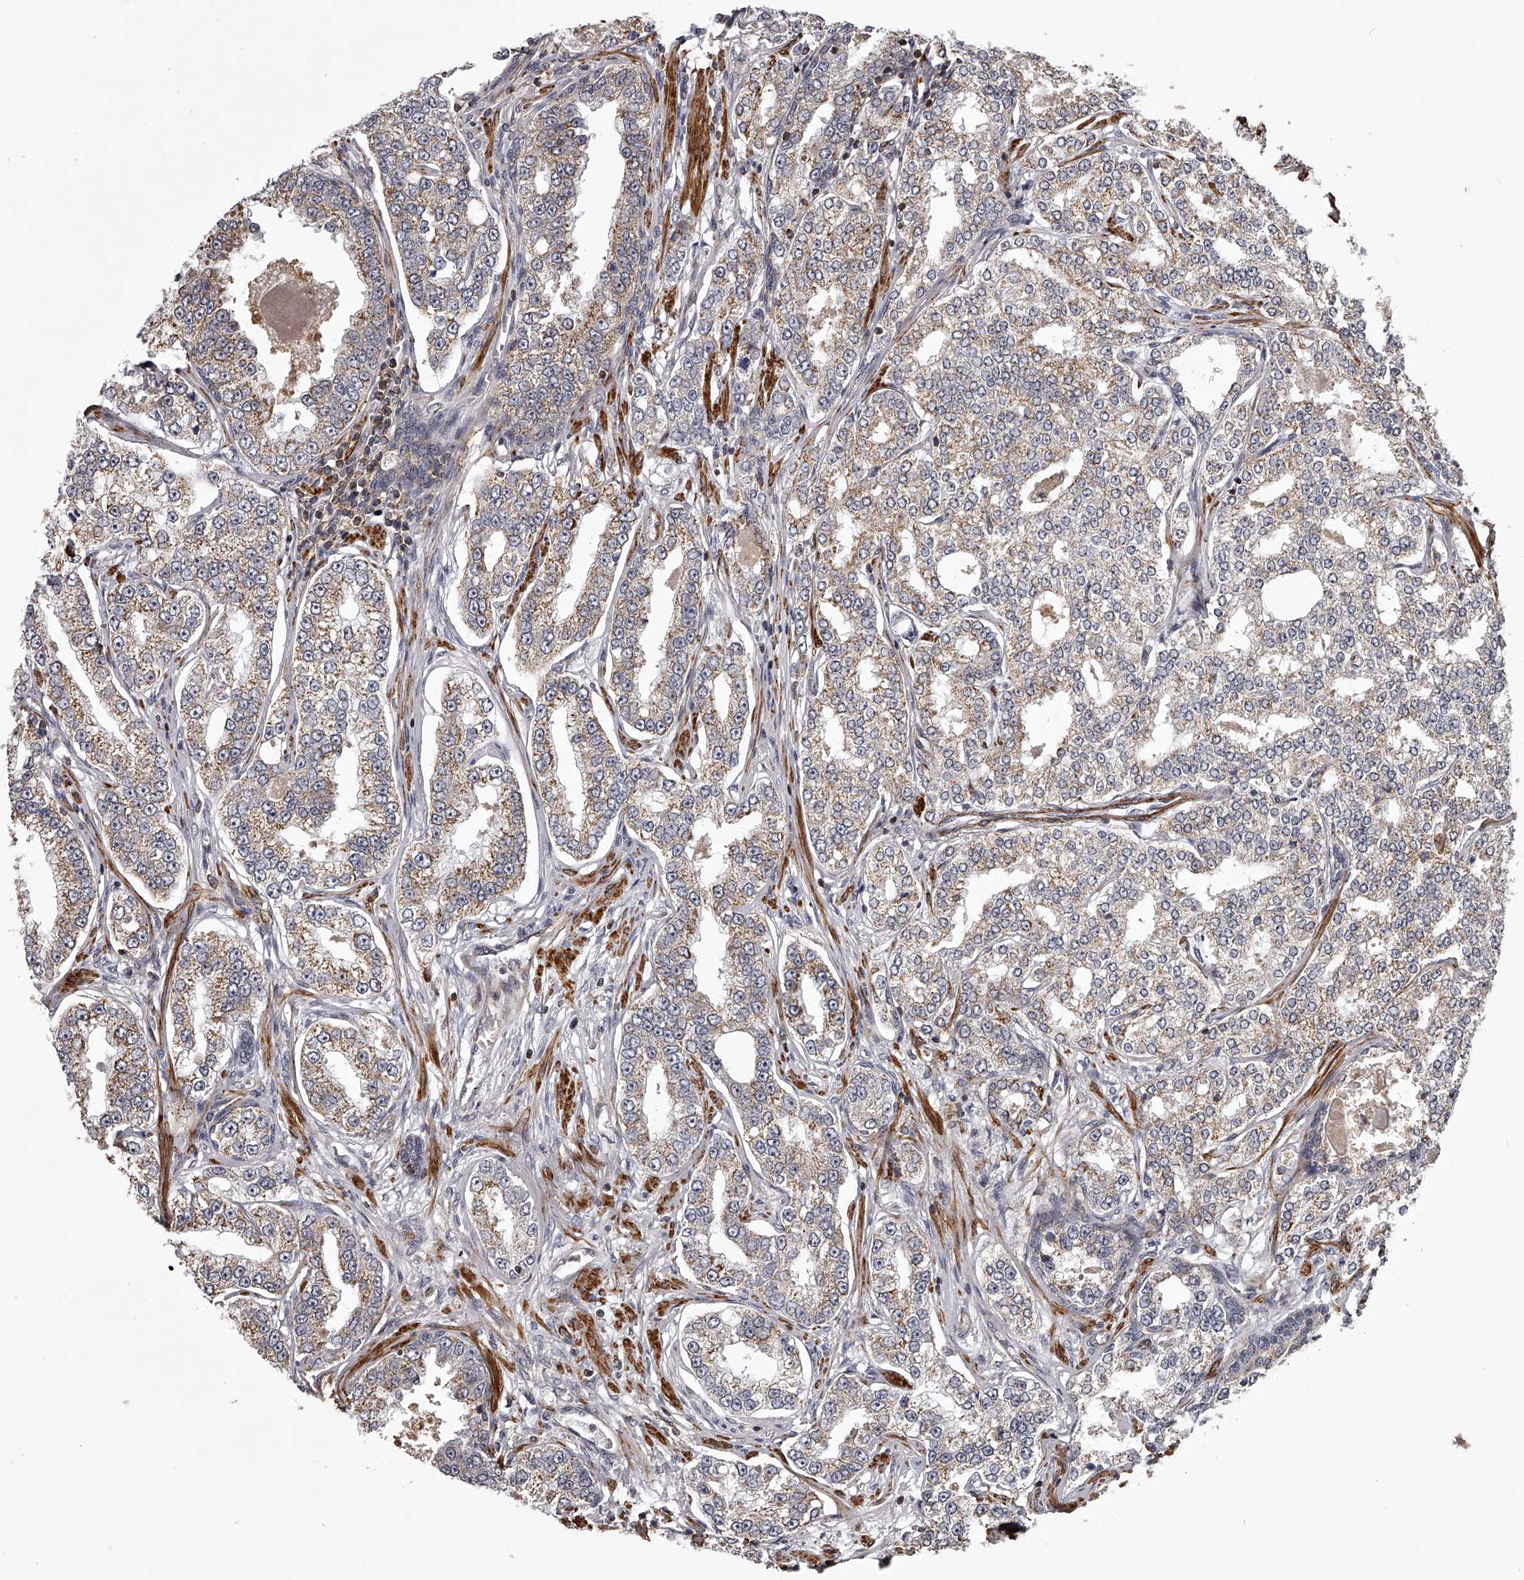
{"staining": {"intensity": "moderate", "quantity": ">75%", "location": "cytoplasmic/membranous"}, "tissue": "prostate cancer", "cell_type": "Tumor cells", "image_type": "cancer", "snomed": [{"axis": "morphology", "description": "Normal tissue, NOS"}, {"axis": "morphology", "description": "Adenocarcinoma, High grade"}, {"axis": "topography", "description": "Prostate"}], "caption": "Brown immunohistochemical staining in human adenocarcinoma (high-grade) (prostate) reveals moderate cytoplasmic/membranous positivity in approximately >75% of tumor cells. The staining was performed using DAB (3,3'-diaminobenzidine), with brown indicating positive protein expression. Nuclei are stained blue with hematoxylin.", "gene": "RRP36", "patient": {"sex": "male", "age": 83}}